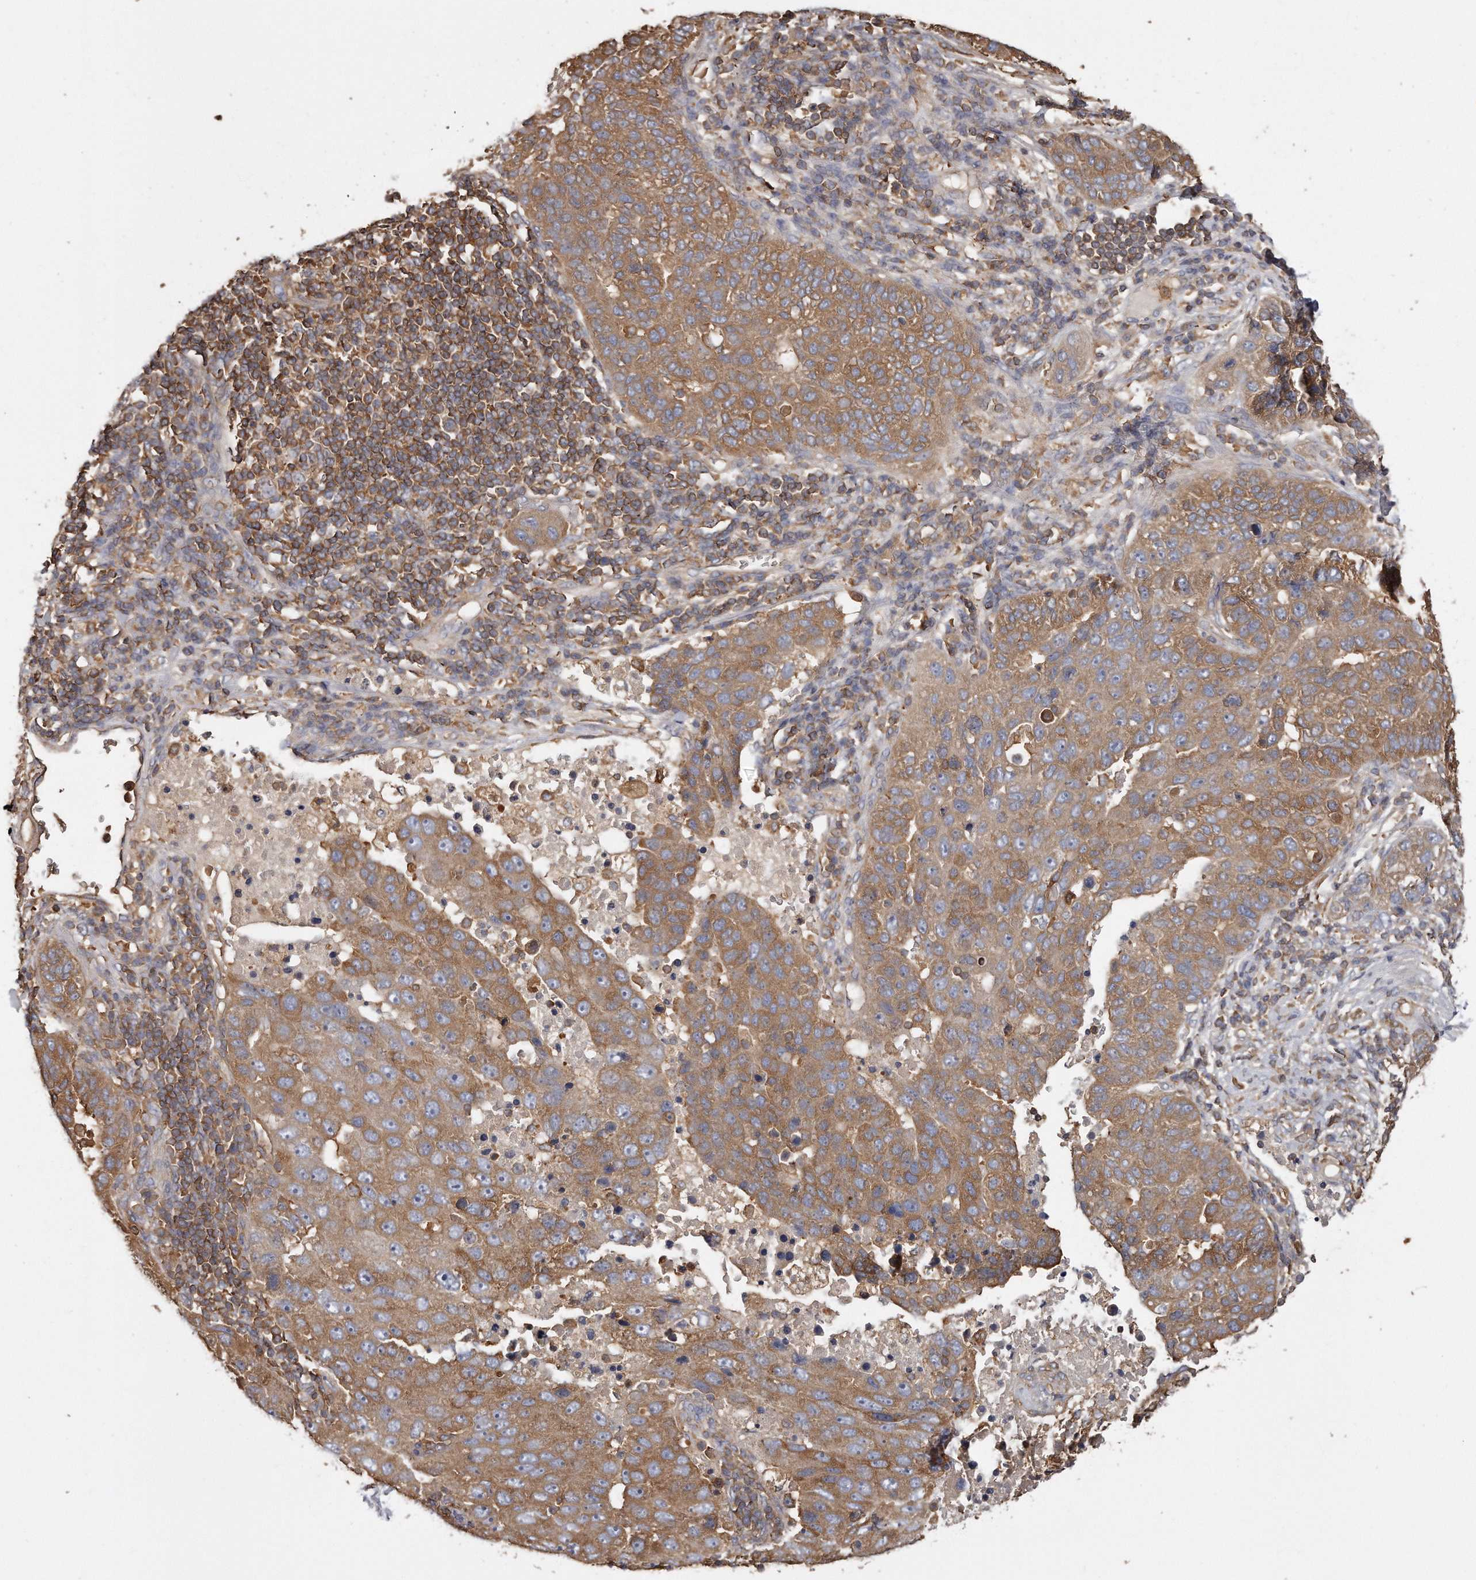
{"staining": {"intensity": "moderate", "quantity": ">75%", "location": "cytoplasmic/membranous"}, "tissue": "pancreatic cancer", "cell_type": "Tumor cells", "image_type": "cancer", "snomed": [{"axis": "morphology", "description": "Adenocarcinoma, NOS"}, {"axis": "topography", "description": "Pancreas"}], "caption": "Immunohistochemistry histopathology image of pancreatic cancer stained for a protein (brown), which displays medium levels of moderate cytoplasmic/membranous expression in about >75% of tumor cells.", "gene": "CAP1", "patient": {"sex": "female", "age": 61}}